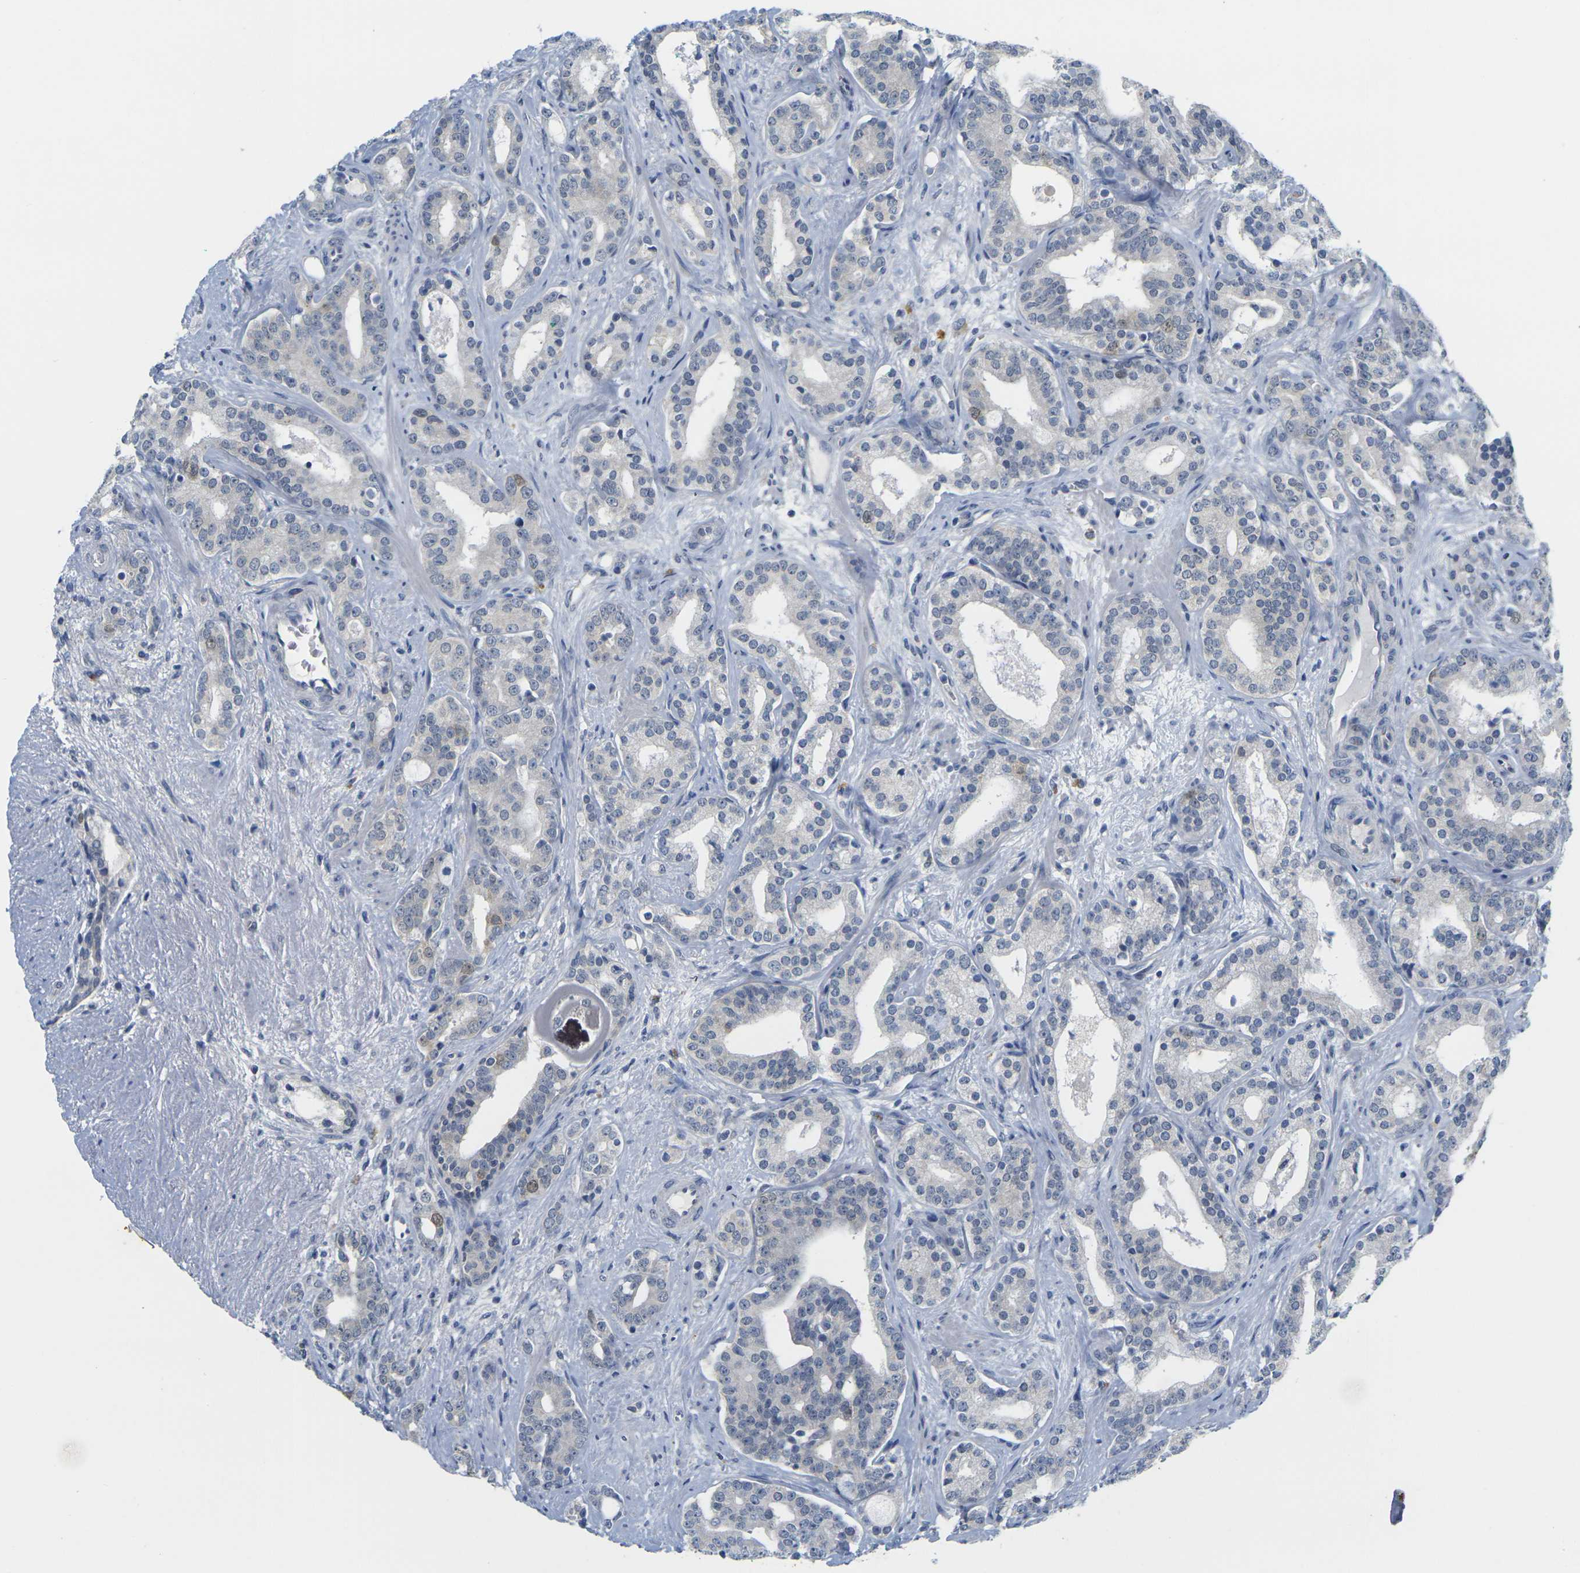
{"staining": {"intensity": "weak", "quantity": "<25%", "location": "nuclear"}, "tissue": "prostate cancer", "cell_type": "Tumor cells", "image_type": "cancer", "snomed": [{"axis": "morphology", "description": "Adenocarcinoma, Low grade"}, {"axis": "topography", "description": "Prostate"}], "caption": "The photomicrograph exhibits no staining of tumor cells in adenocarcinoma (low-grade) (prostate).", "gene": "CDK2", "patient": {"sex": "male", "age": 63}}